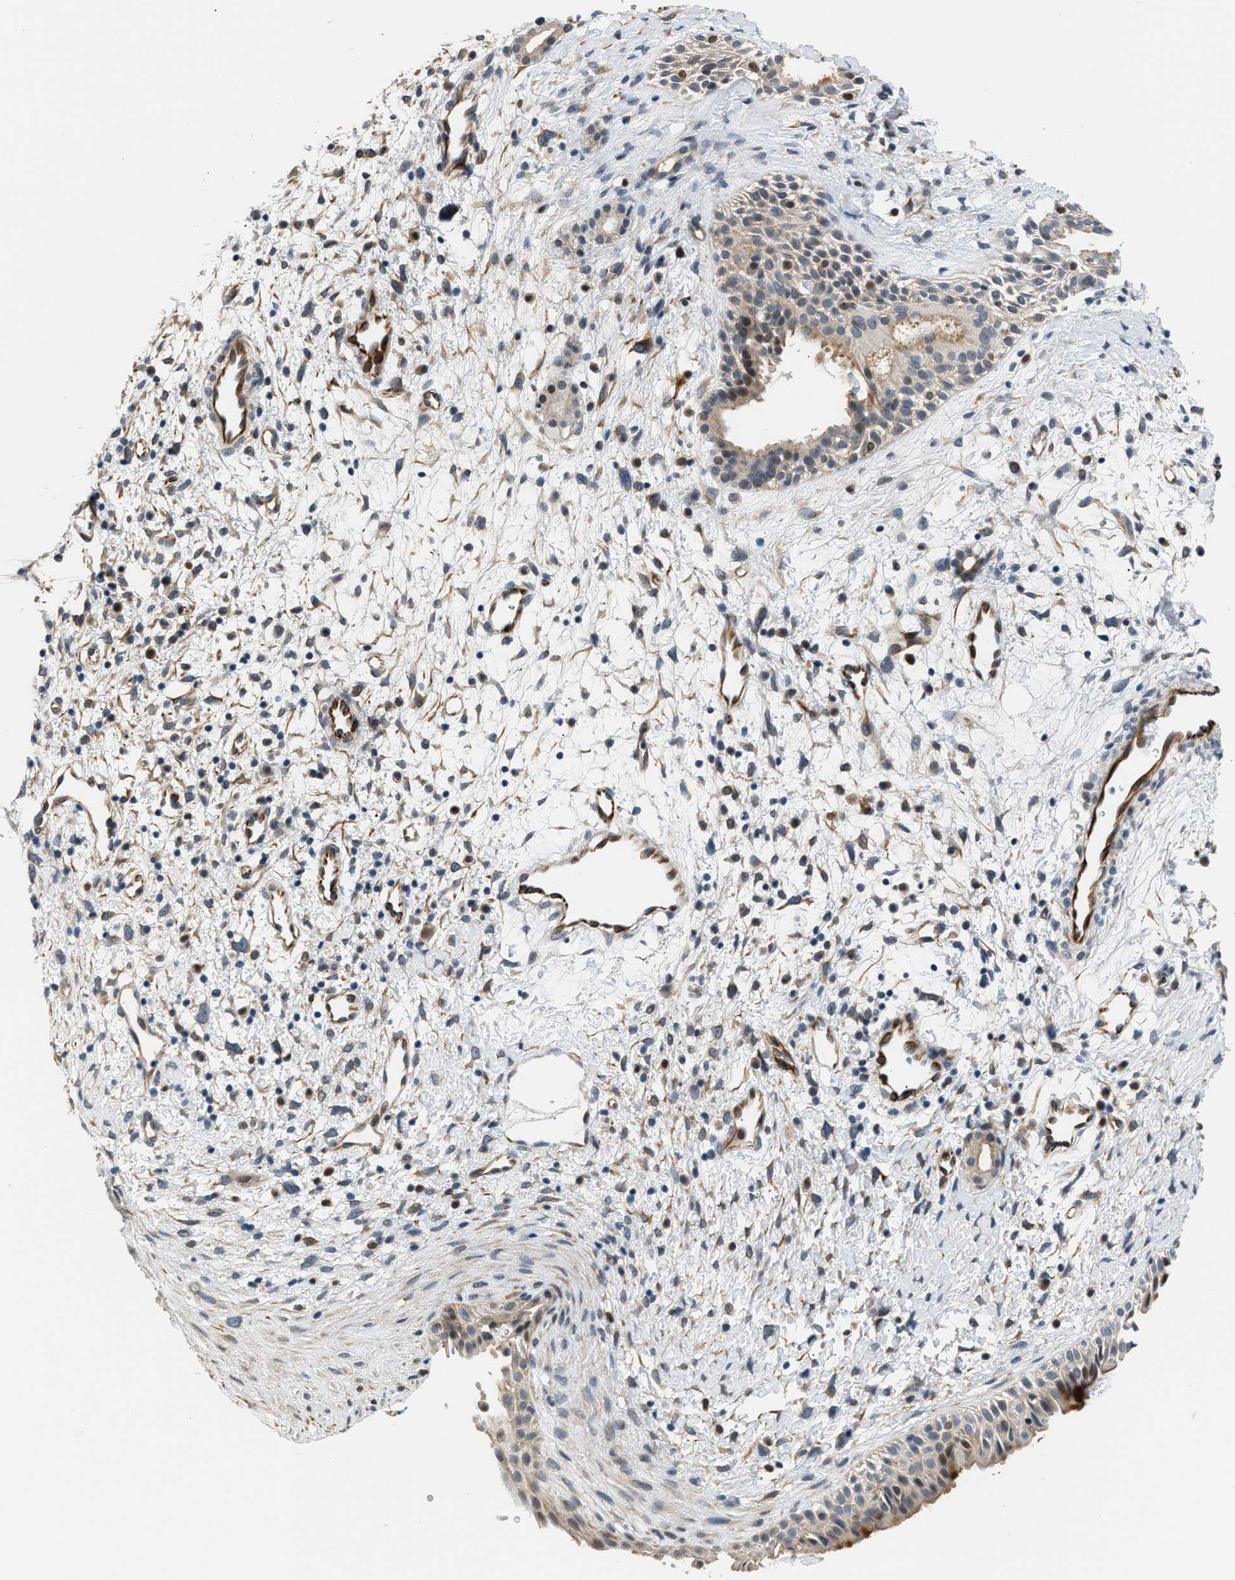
{"staining": {"intensity": "moderate", "quantity": ">75%", "location": "cytoplasmic/membranous,nuclear"}, "tissue": "nasopharynx", "cell_type": "Respiratory epithelial cells", "image_type": "normal", "snomed": [{"axis": "morphology", "description": "Normal tissue, NOS"}, {"axis": "topography", "description": "Nasopharynx"}], "caption": "Immunohistochemistry of benign nasopharynx exhibits medium levels of moderate cytoplasmic/membranous,nuclear staining in about >75% of respiratory epithelial cells. The staining was performed using DAB (3,3'-diaminobenzidine) to visualize the protein expression in brown, while the nuclei were stained in blue with hematoxylin (Magnification: 20x).", "gene": "PPM1H", "patient": {"sex": "male", "age": 22}}